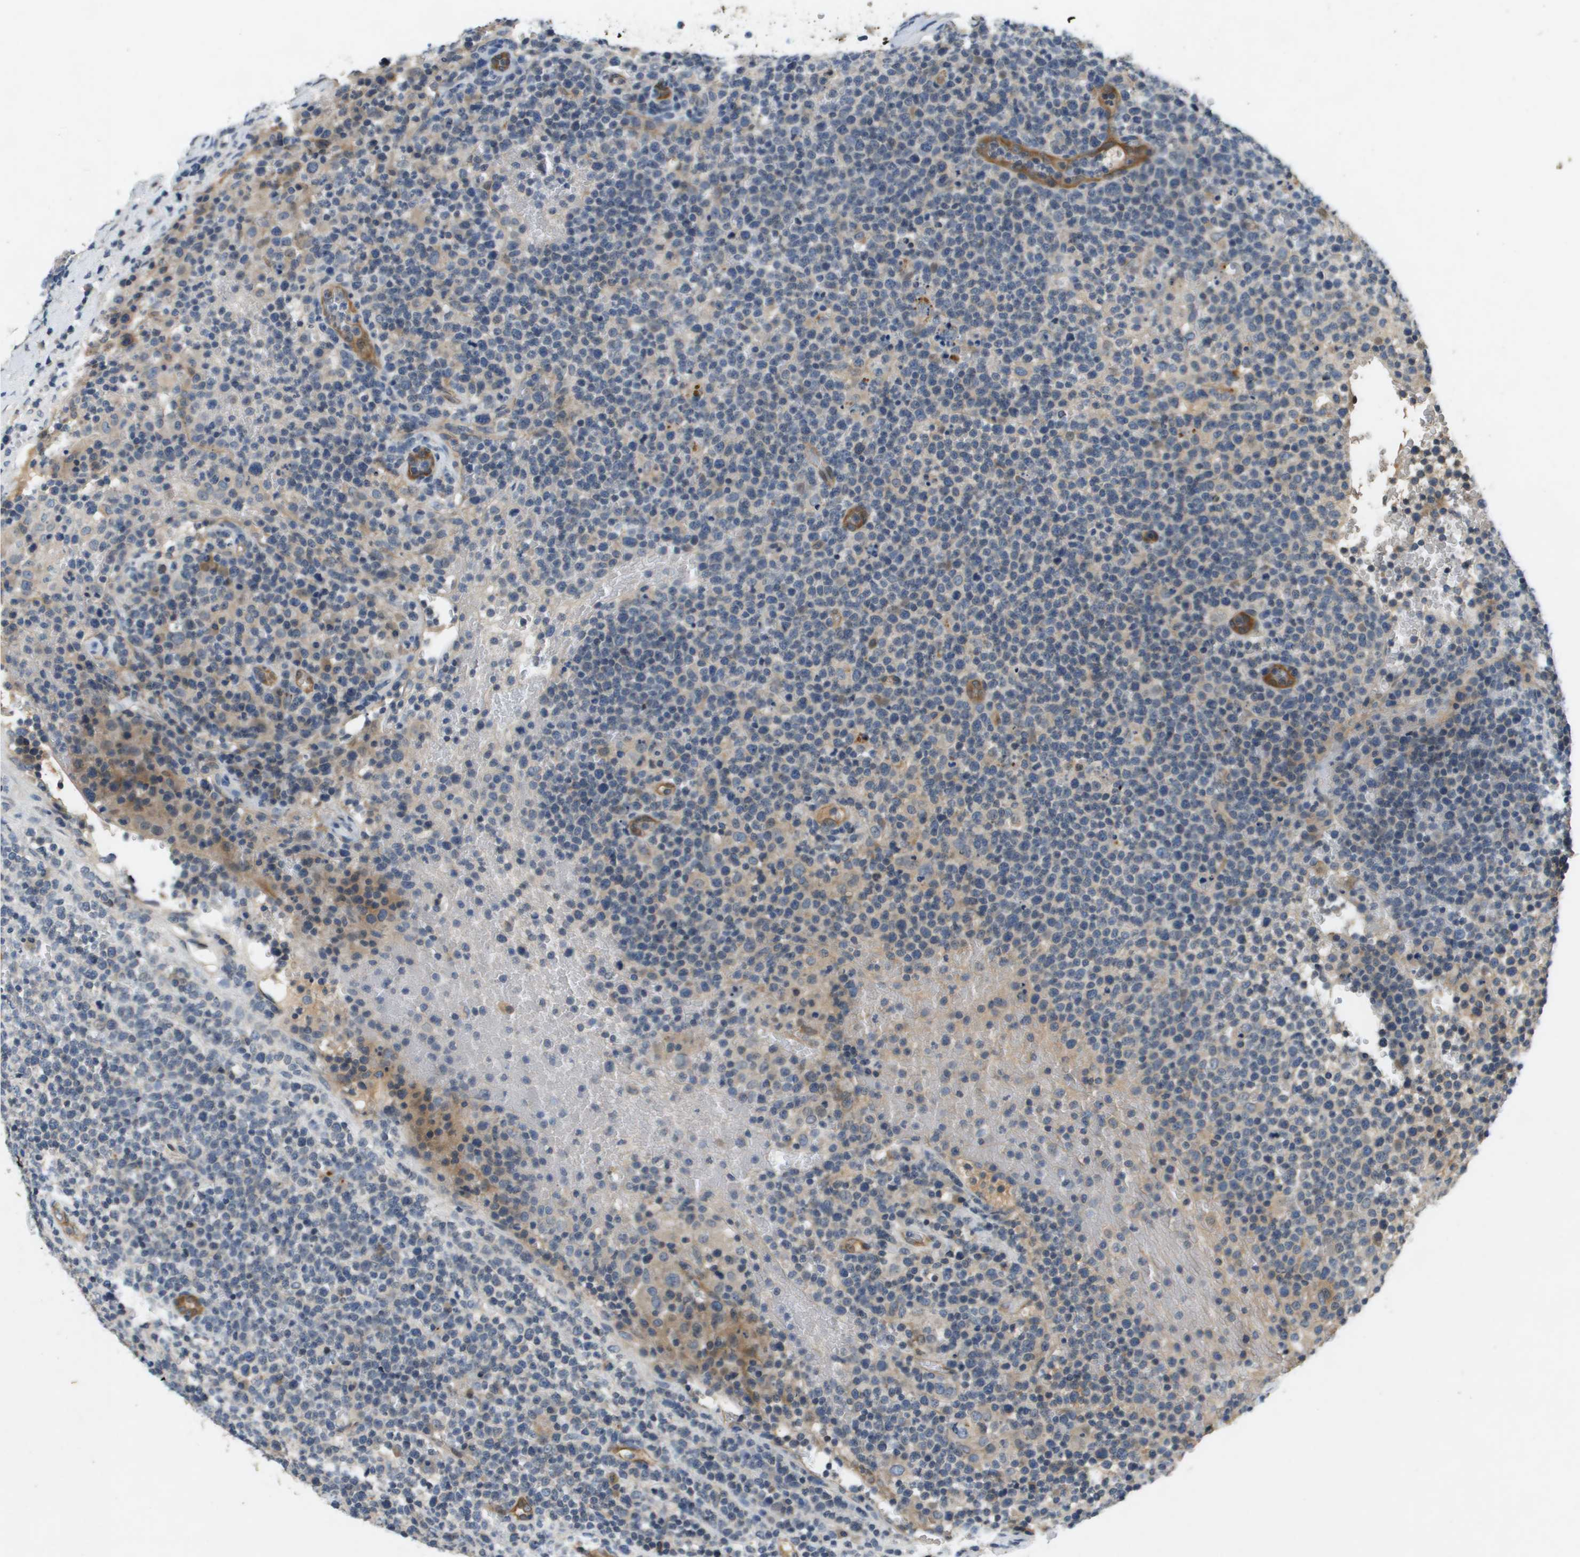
{"staining": {"intensity": "weak", "quantity": "<25%", "location": "cytoplasmic/membranous"}, "tissue": "lymphoma", "cell_type": "Tumor cells", "image_type": "cancer", "snomed": [{"axis": "morphology", "description": "Malignant lymphoma, non-Hodgkin's type, High grade"}, {"axis": "topography", "description": "Lymph node"}], "caption": "Lymphoma stained for a protein using IHC displays no expression tumor cells.", "gene": "PGAP3", "patient": {"sex": "male", "age": 61}}